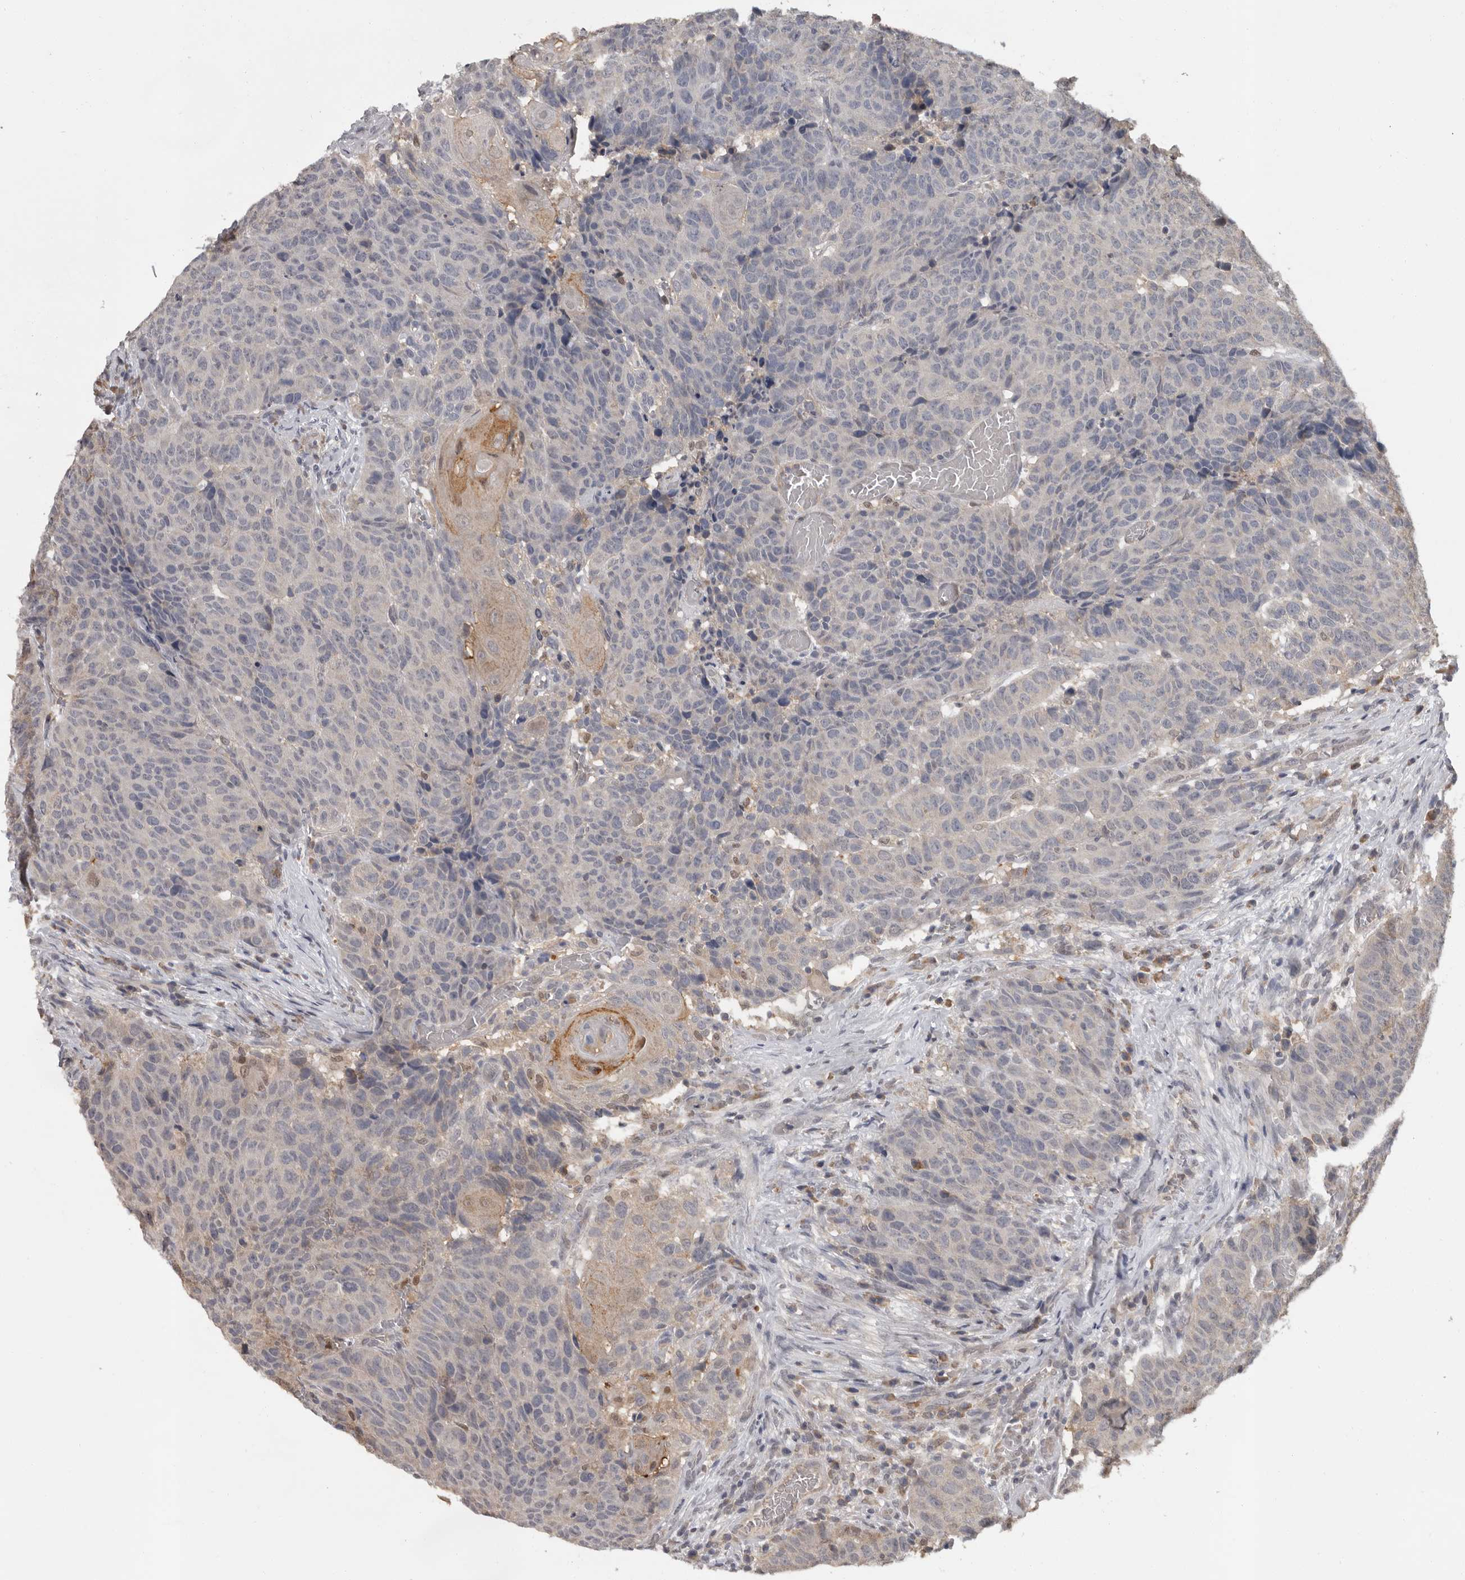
{"staining": {"intensity": "negative", "quantity": "none", "location": "none"}, "tissue": "head and neck cancer", "cell_type": "Tumor cells", "image_type": "cancer", "snomed": [{"axis": "morphology", "description": "Squamous cell carcinoma, NOS"}, {"axis": "topography", "description": "Head-Neck"}], "caption": "An IHC photomicrograph of head and neck cancer is shown. There is no staining in tumor cells of head and neck cancer. Nuclei are stained in blue.", "gene": "MTF1", "patient": {"sex": "male", "age": 66}}